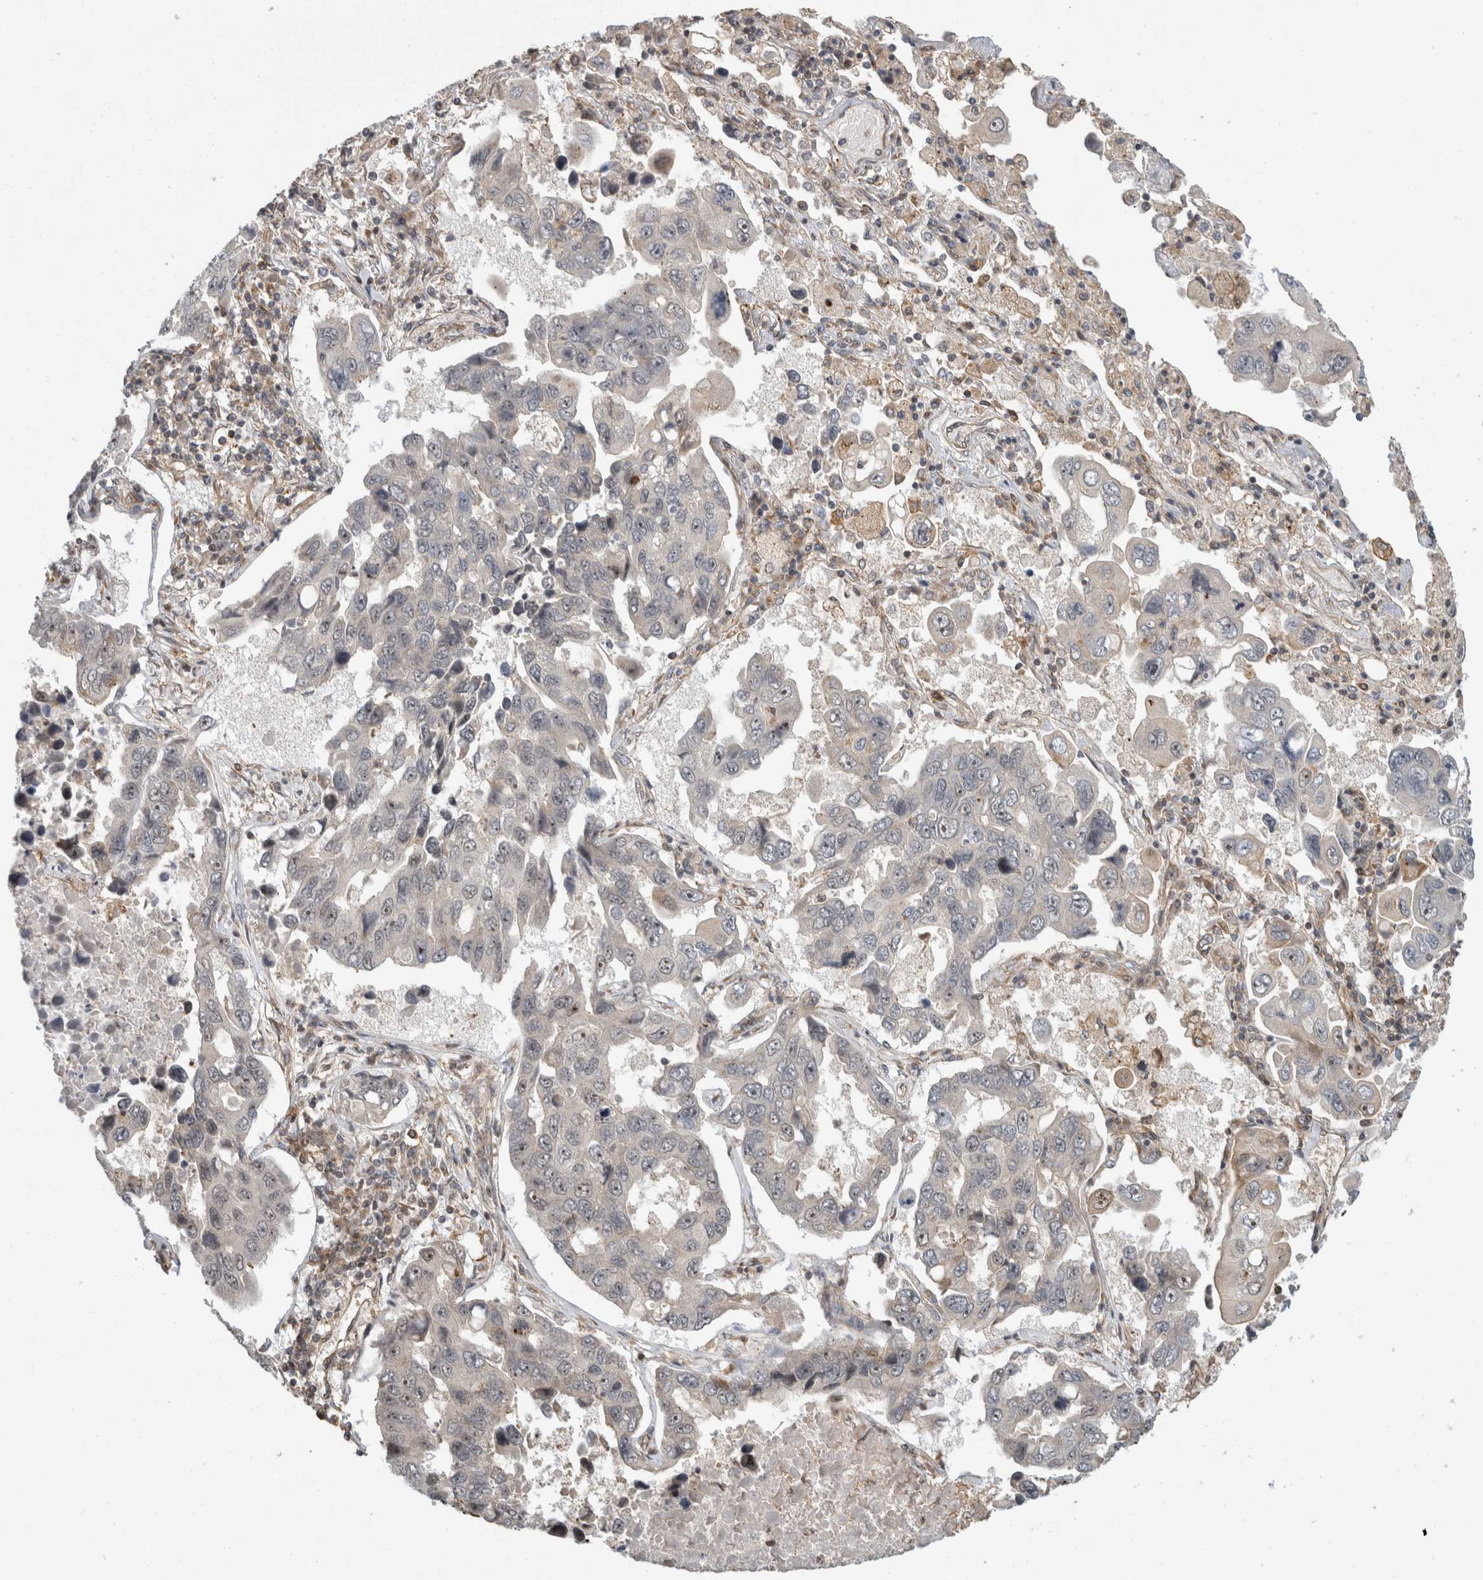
{"staining": {"intensity": "weak", "quantity": "<25%", "location": "nuclear"}, "tissue": "lung cancer", "cell_type": "Tumor cells", "image_type": "cancer", "snomed": [{"axis": "morphology", "description": "Adenocarcinoma, NOS"}, {"axis": "topography", "description": "Lung"}], "caption": "This is an immunohistochemistry histopathology image of human lung cancer (adenocarcinoma). There is no positivity in tumor cells.", "gene": "WASF2", "patient": {"sex": "male", "age": 64}}